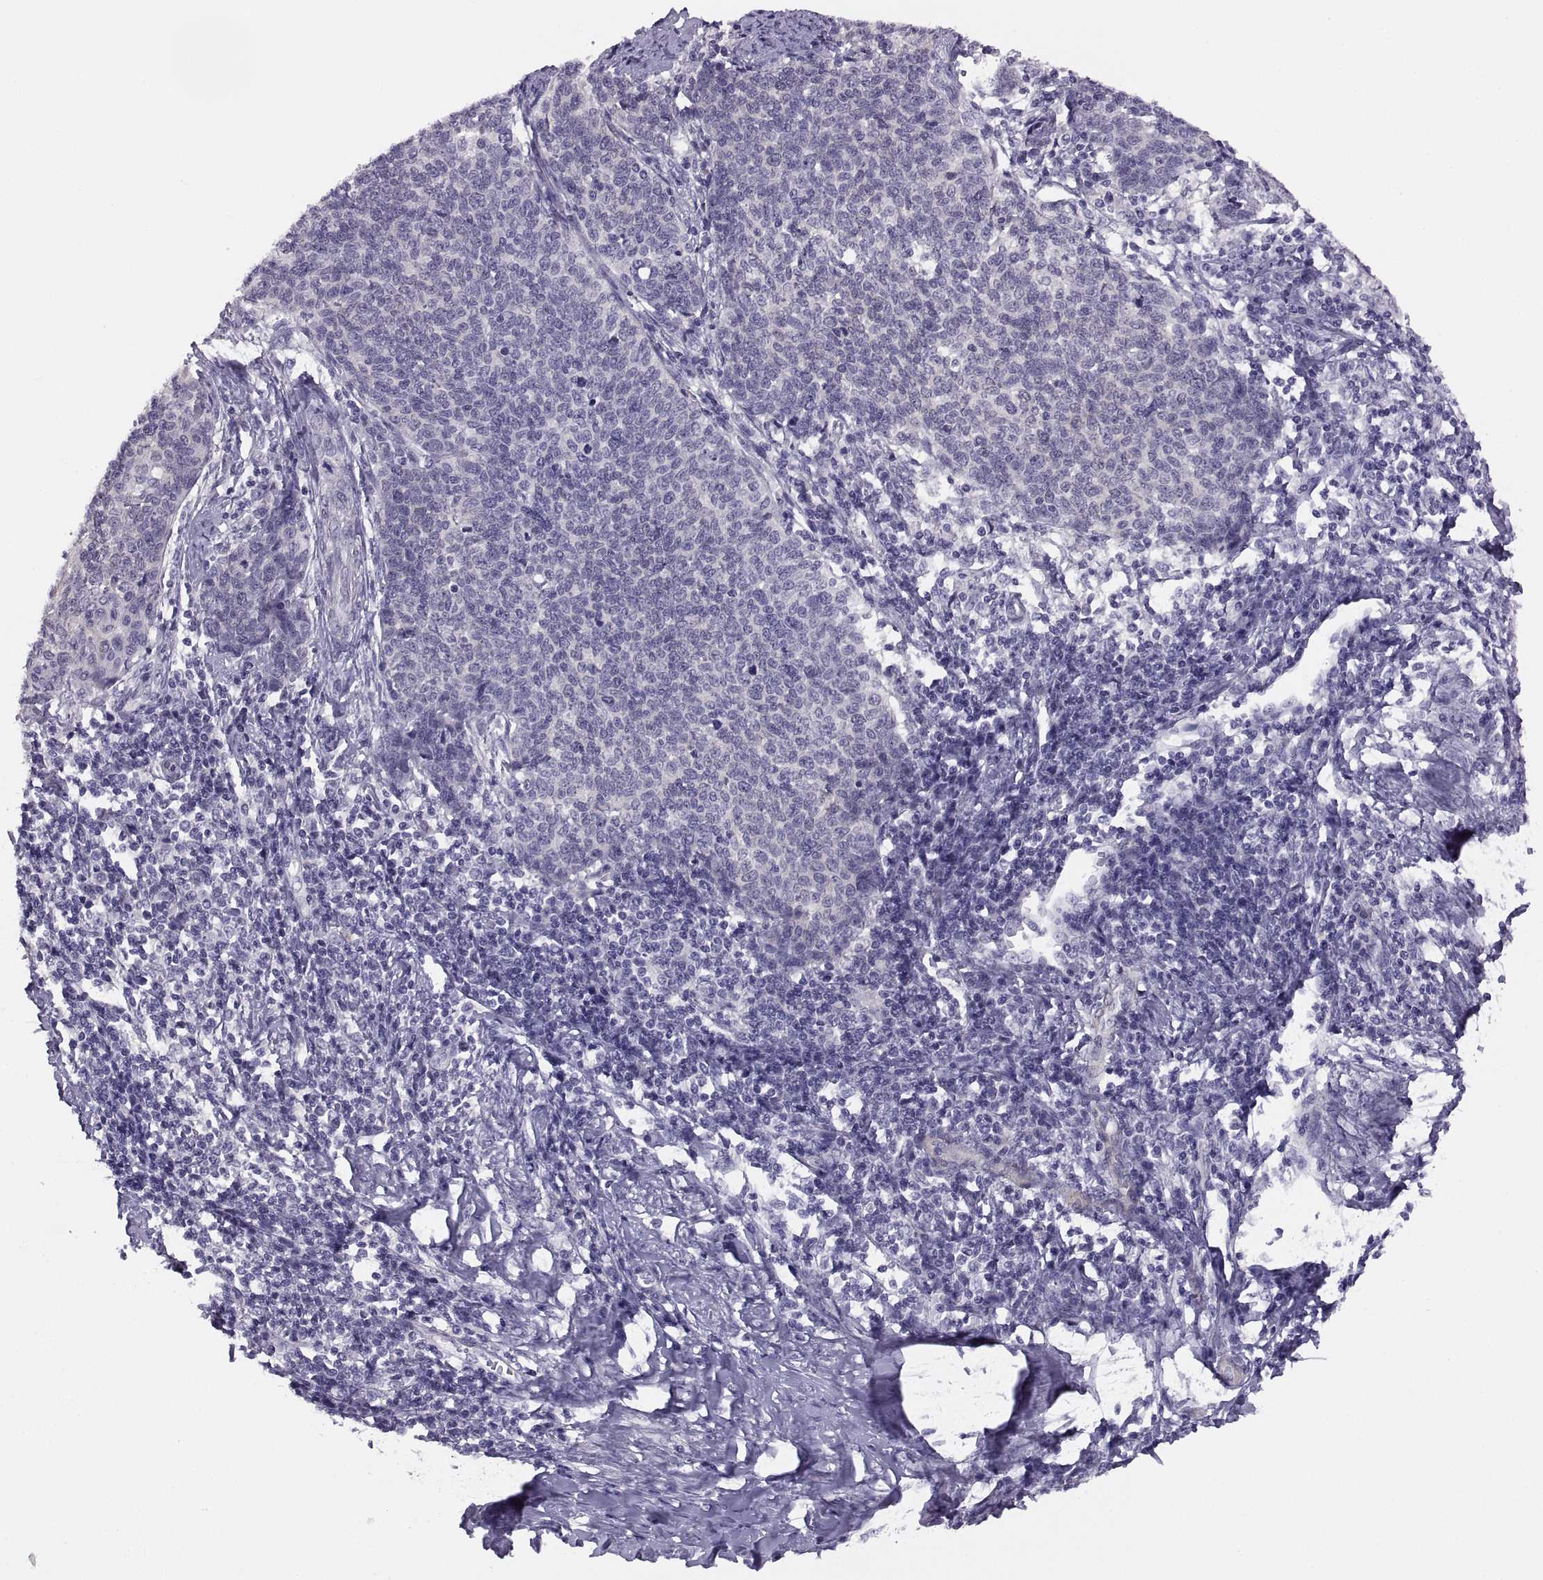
{"staining": {"intensity": "negative", "quantity": "none", "location": "none"}, "tissue": "cervical cancer", "cell_type": "Tumor cells", "image_type": "cancer", "snomed": [{"axis": "morphology", "description": "Squamous cell carcinoma, NOS"}, {"axis": "topography", "description": "Cervix"}], "caption": "Human cervical squamous cell carcinoma stained for a protein using IHC shows no staining in tumor cells.", "gene": "STRC", "patient": {"sex": "female", "age": 39}}